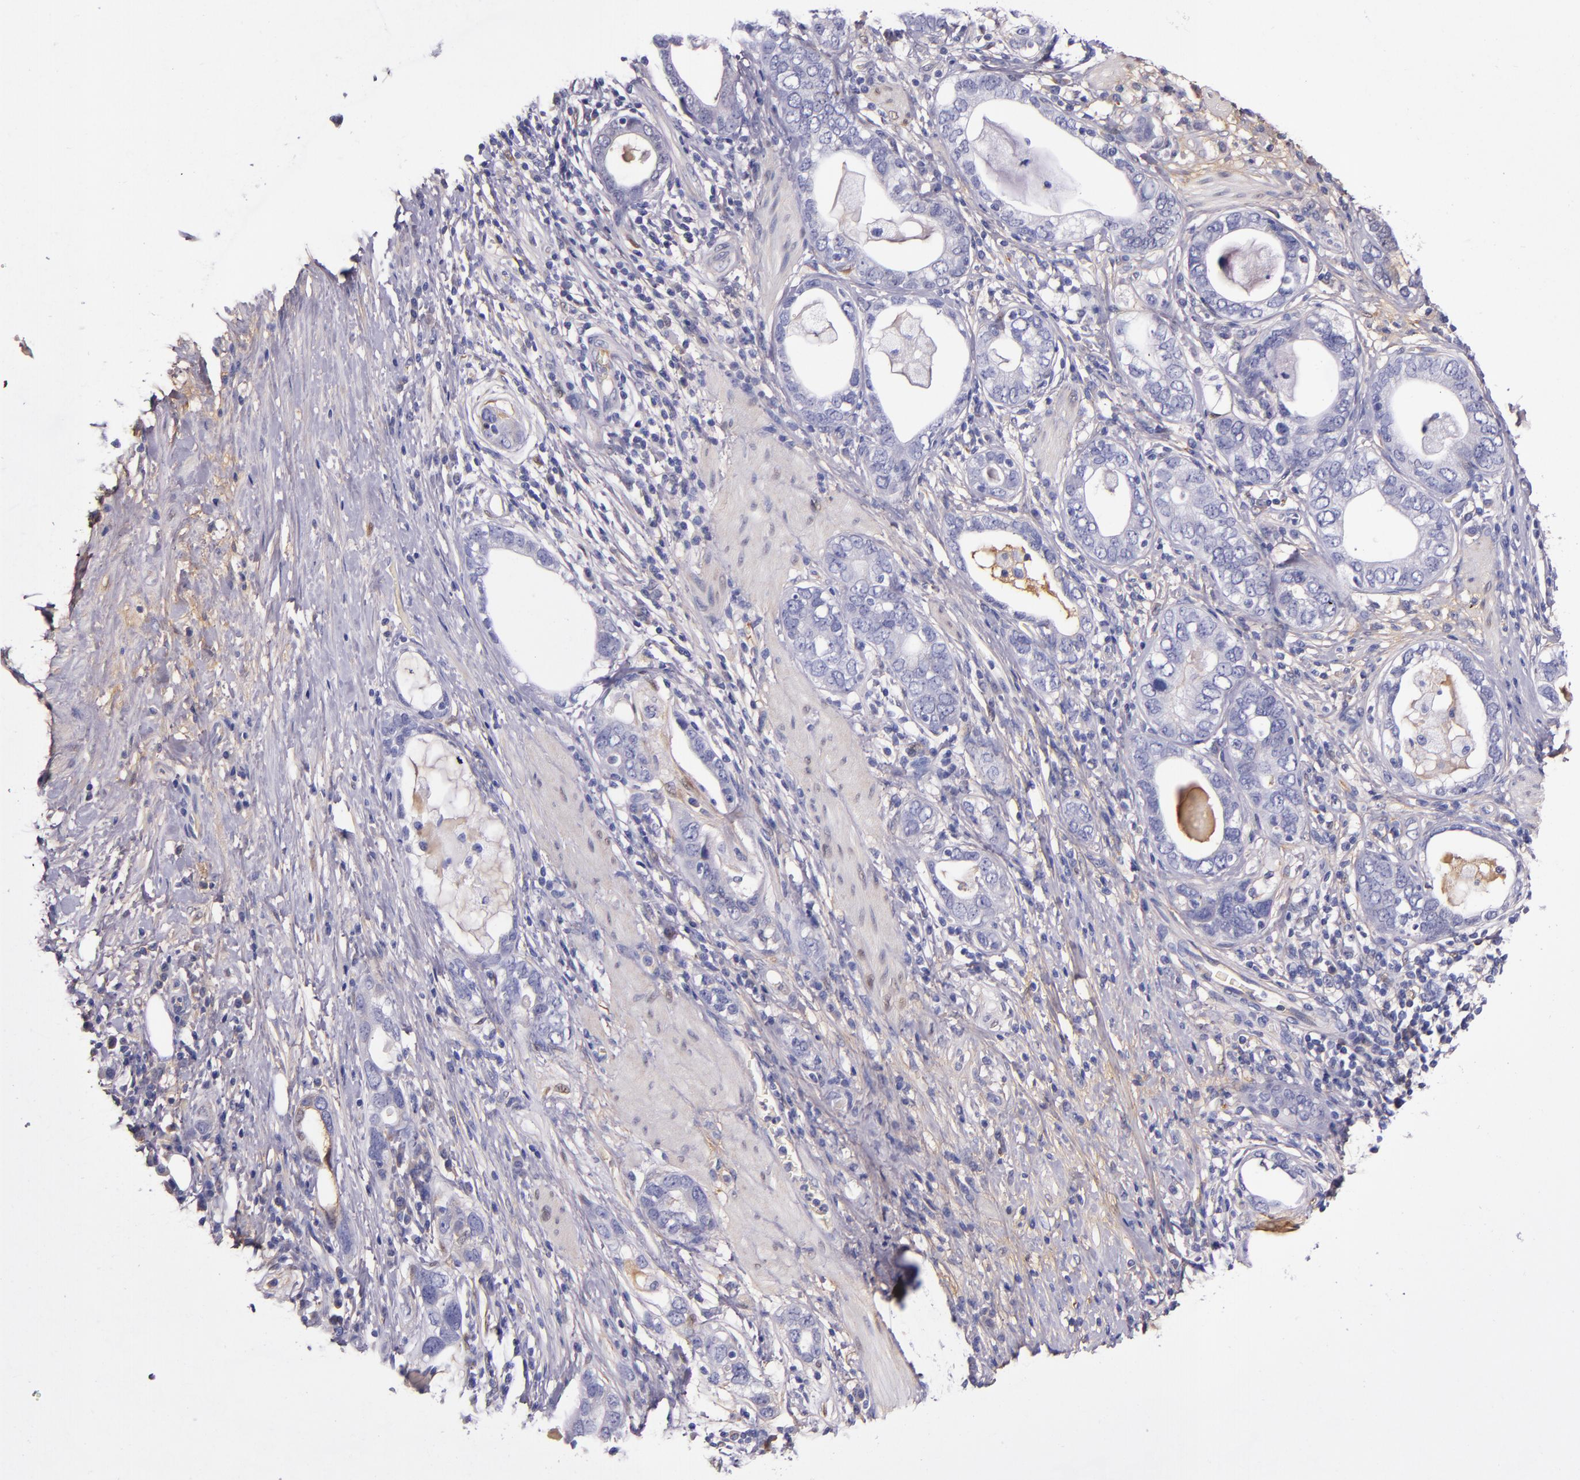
{"staining": {"intensity": "weak", "quantity": "<25%", "location": "cytoplasmic/membranous"}, "tissue": "stomach cancer", "cell_type": "Tumor cells", "image_type": "cancer", "snomed": [{"axis": "morphology", "description": "Adenocarcinoma, NOS"}, {"axis": "topography", "description": "Stomach, lower"}], "caption": "Immunohistochemical staining of human stomach cancer (adenocarcinoma) shows no significant staining in tumor cells.", "gene": "CLEC3B", "patient": {"sex": "female", "age": 93}}